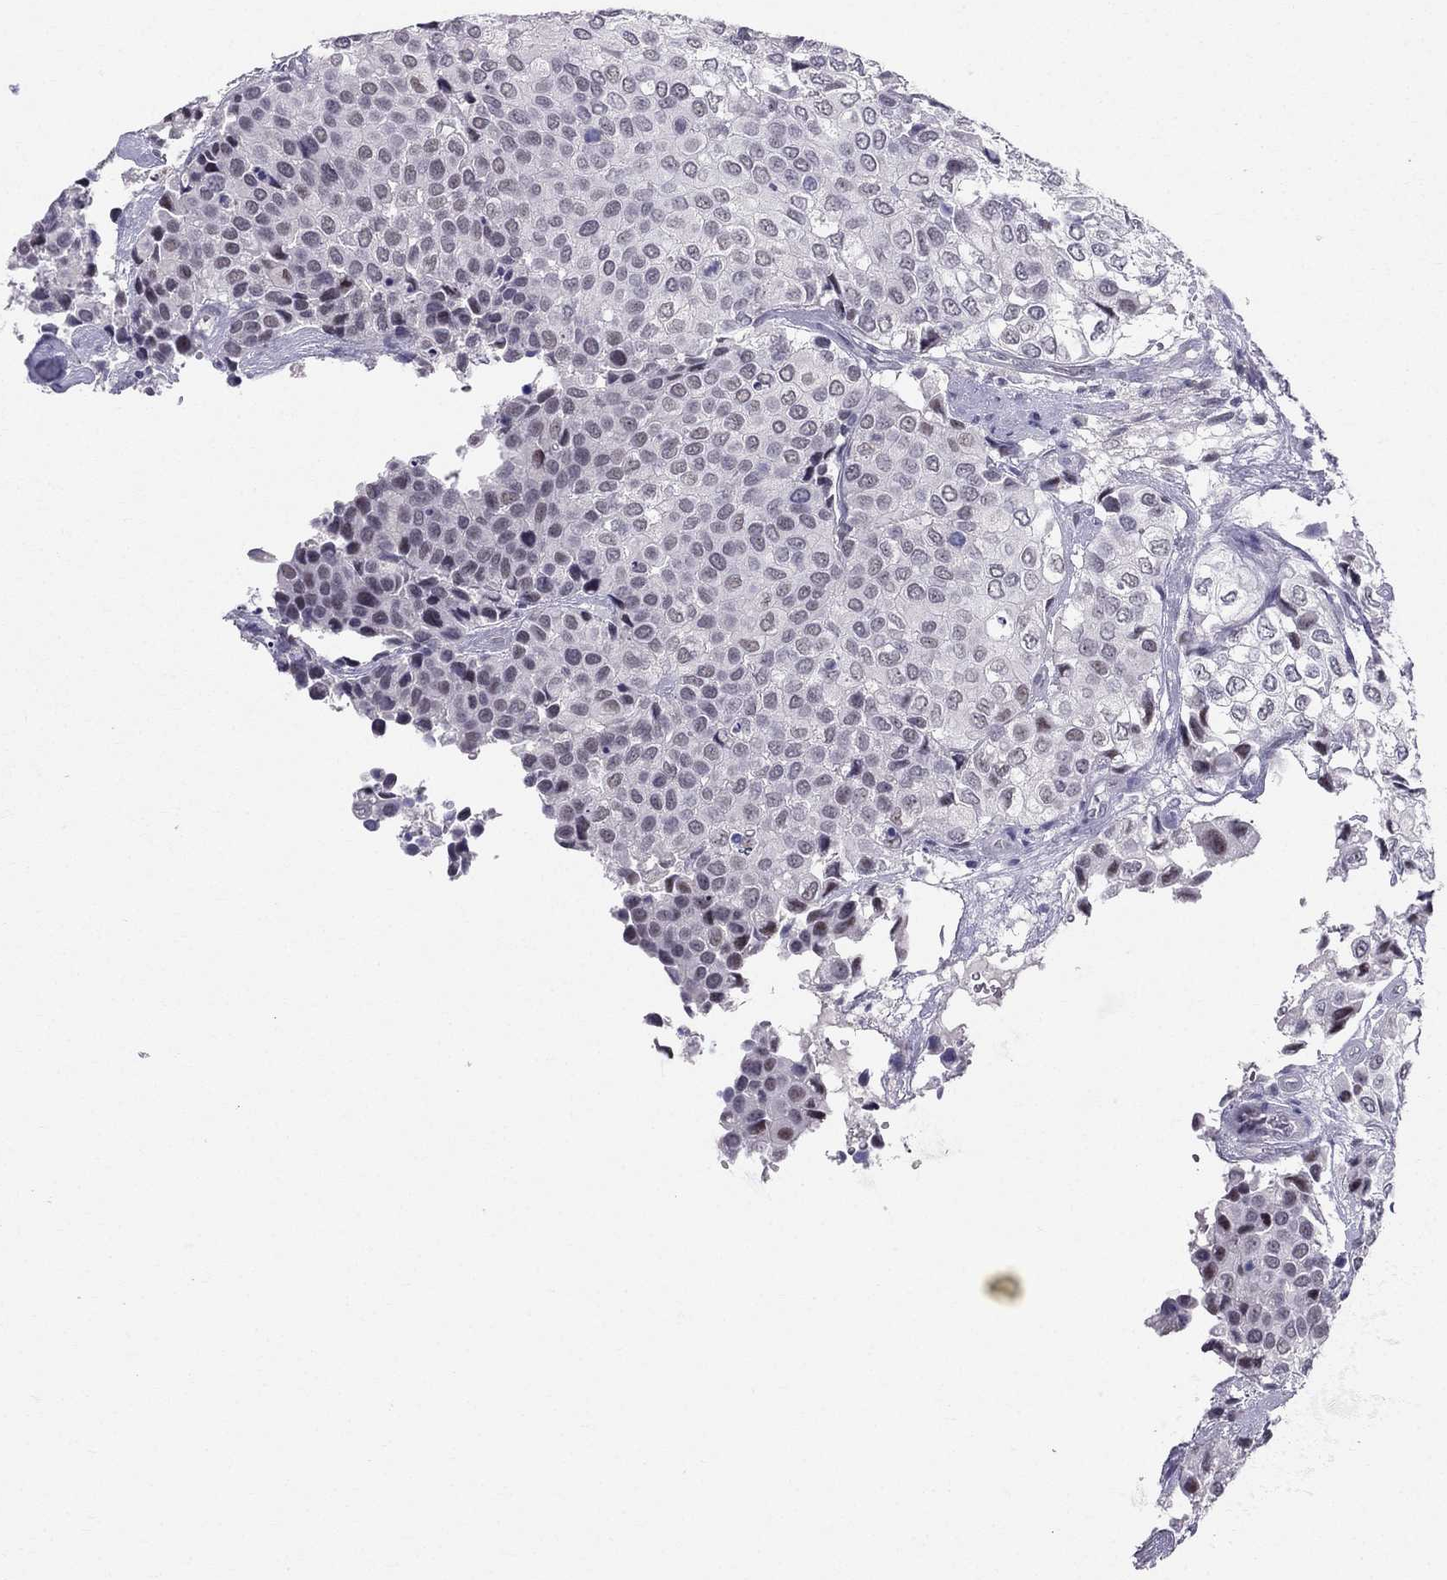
{"staining": {"intensity": "negative", "quantity": "none", "location": "none"}, "tissue": "urothelial cancer", "cell_type": "Tumor cells", "image_type": "cancer", "snomed": [{"axis": "morphology", "description": "Urothelial carcinoma, High grade"}, {"axis": "topography", "description": "Urinary bladder"}], "caption": "Protein analysis of urothelial cancer demonstrates no significant positivity in tumor cells.", "gene": "BAG5", "patient": {"sex": "male", "age": 73}}